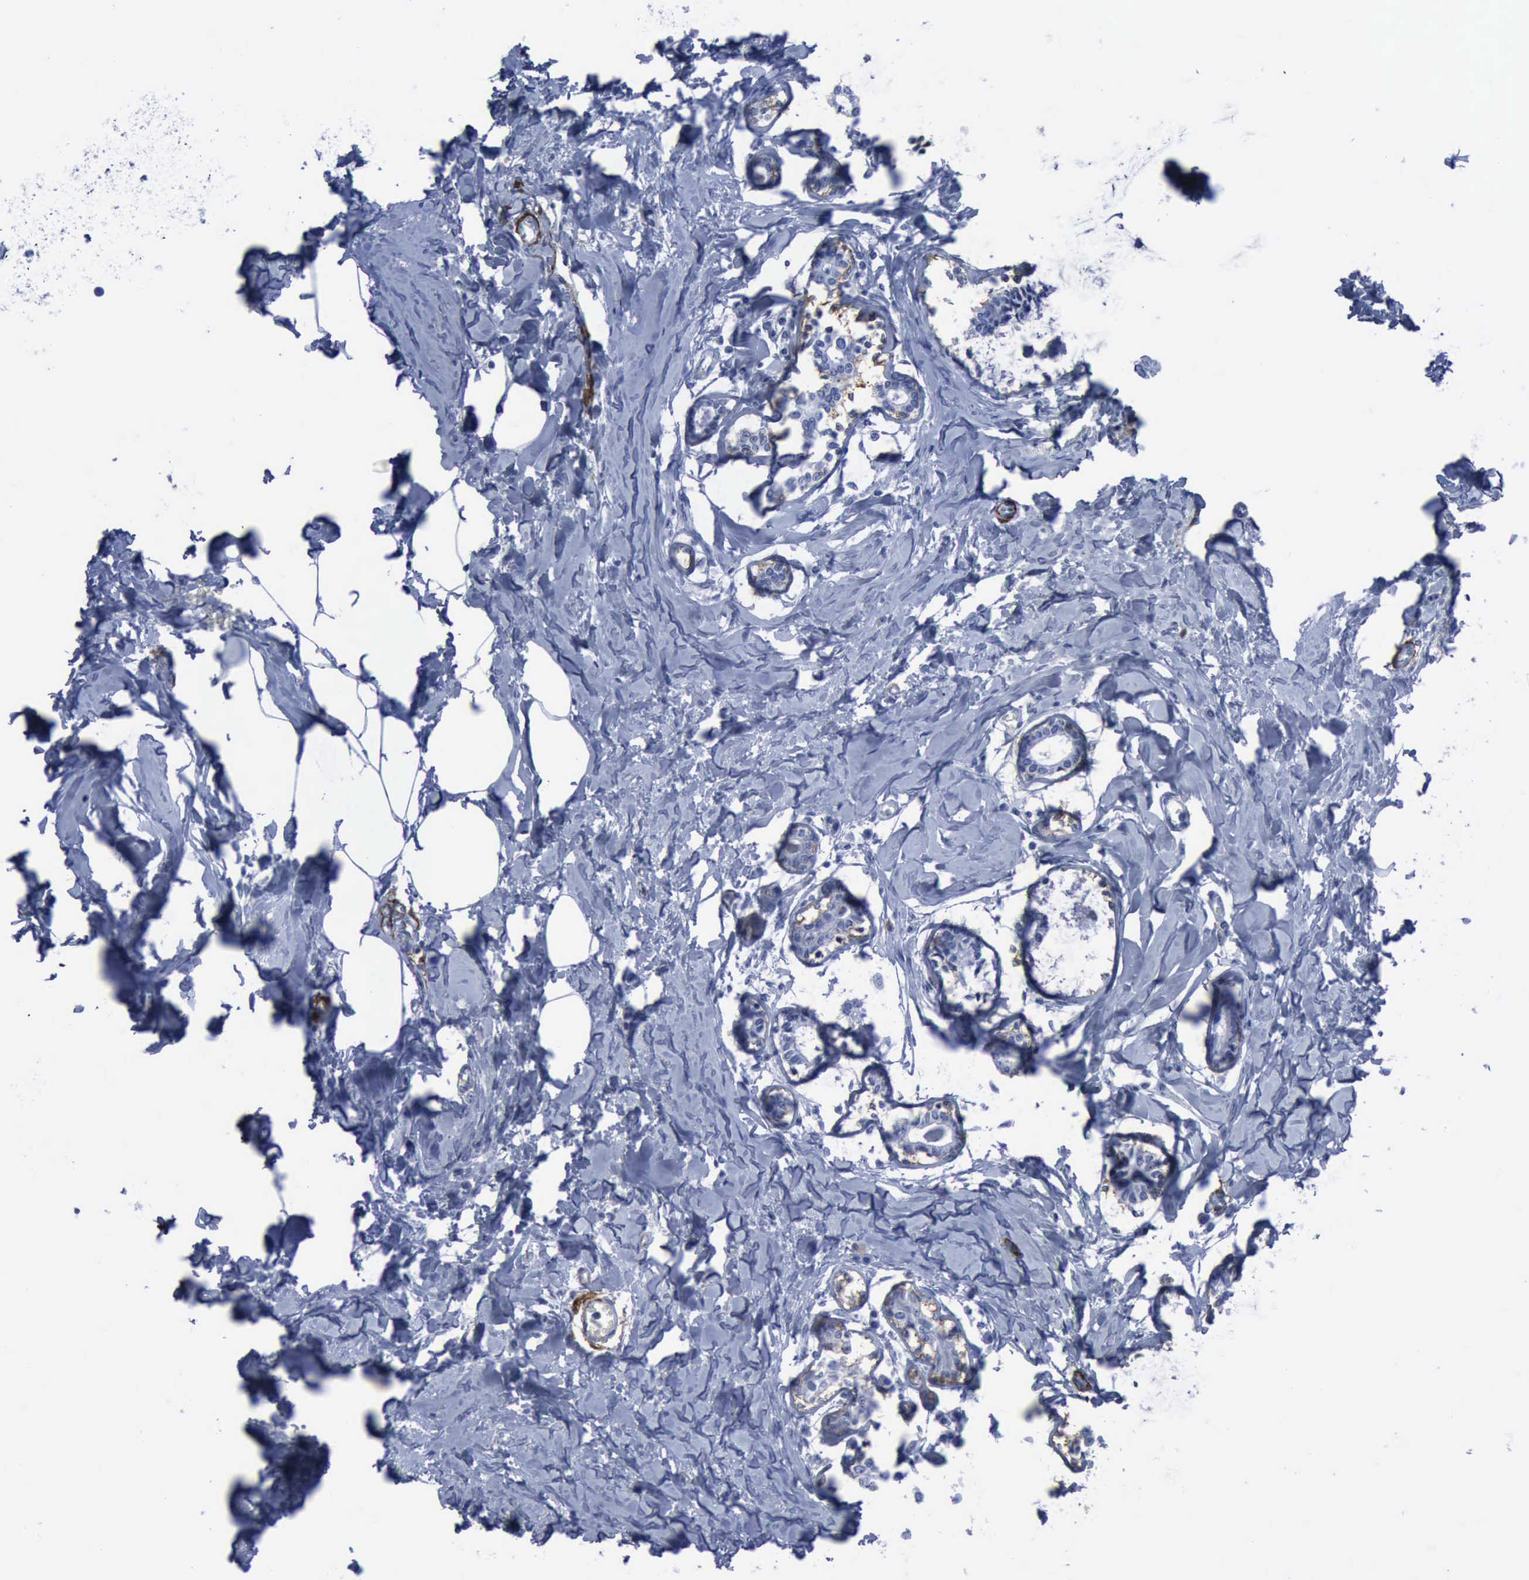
{"staining": {"intensity": "negative", "quantity": "none", "location": "none"}, "tissue": "breast cancer", "cell_type": "Tumor cells", "image_type": "cancer", "snomed": [{"axis": "morphology", "description": "Lobular carcinoma"}, {"axis": "topography", "description": "Breast"}], "caption": "High magnification brightfield microscopy of lobular carcinoma (breast) stained with DAB (3,3'-diaminobenzidine) (brown) and counterstained with hematoxylin (blue): tumor cells show no significant positivity.", "gene": "NGFR", "patient": {"sex": "female", "age": 51}}